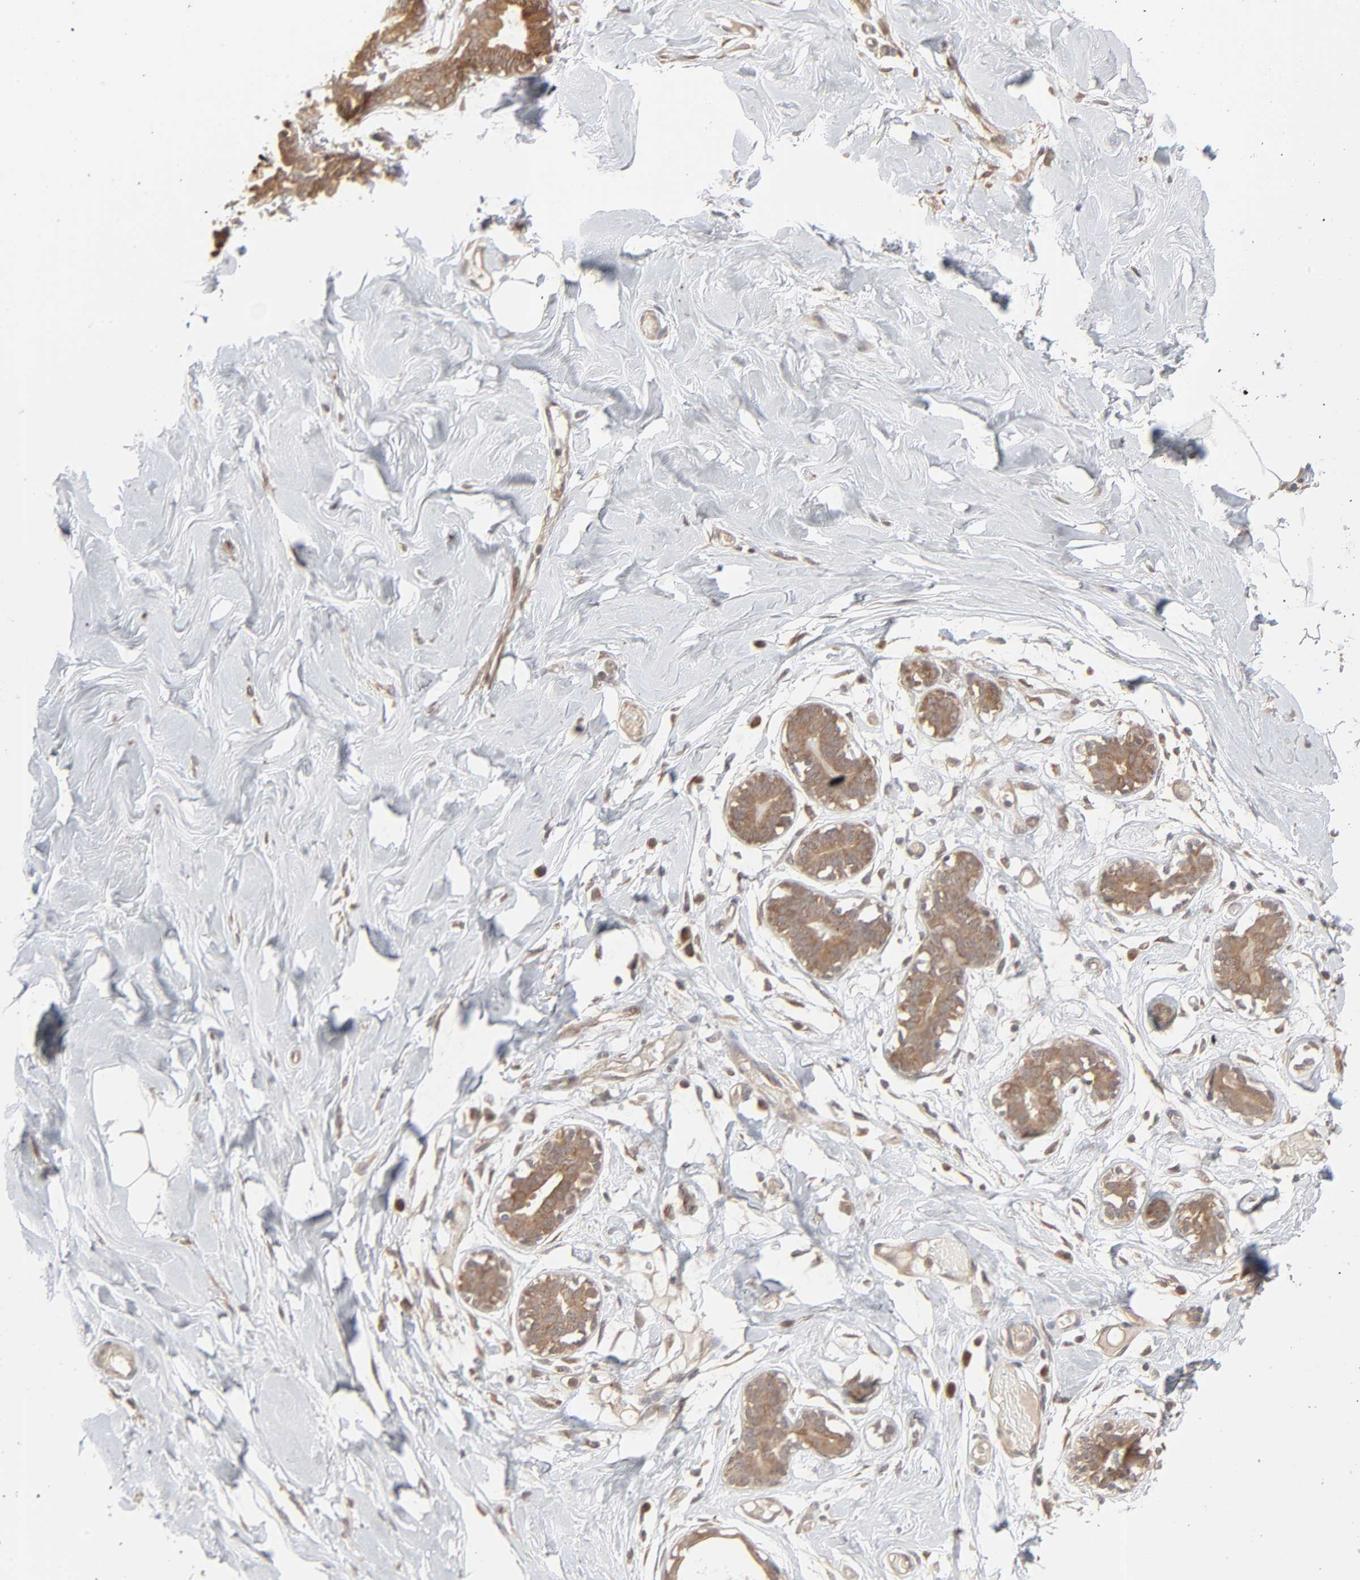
{"staining": {"intensity": "negative", "quantity": "none", "location": "none"}, "tissue": "breast", "cell_type": "Adipocytes", "image_type": "normal", "snomed": [{"axis": "morphology", "description": "Normal tissue, NOS"}, {"axis": "topography", "description": "Breast"}, {"axis": "topography", "description": "Soft tissue"}], "caption": "The micrograph shows no significant staining in adipocytes of breast.", "gene": "SCFD1", "patient": {"sex": "female", "age": 25}}